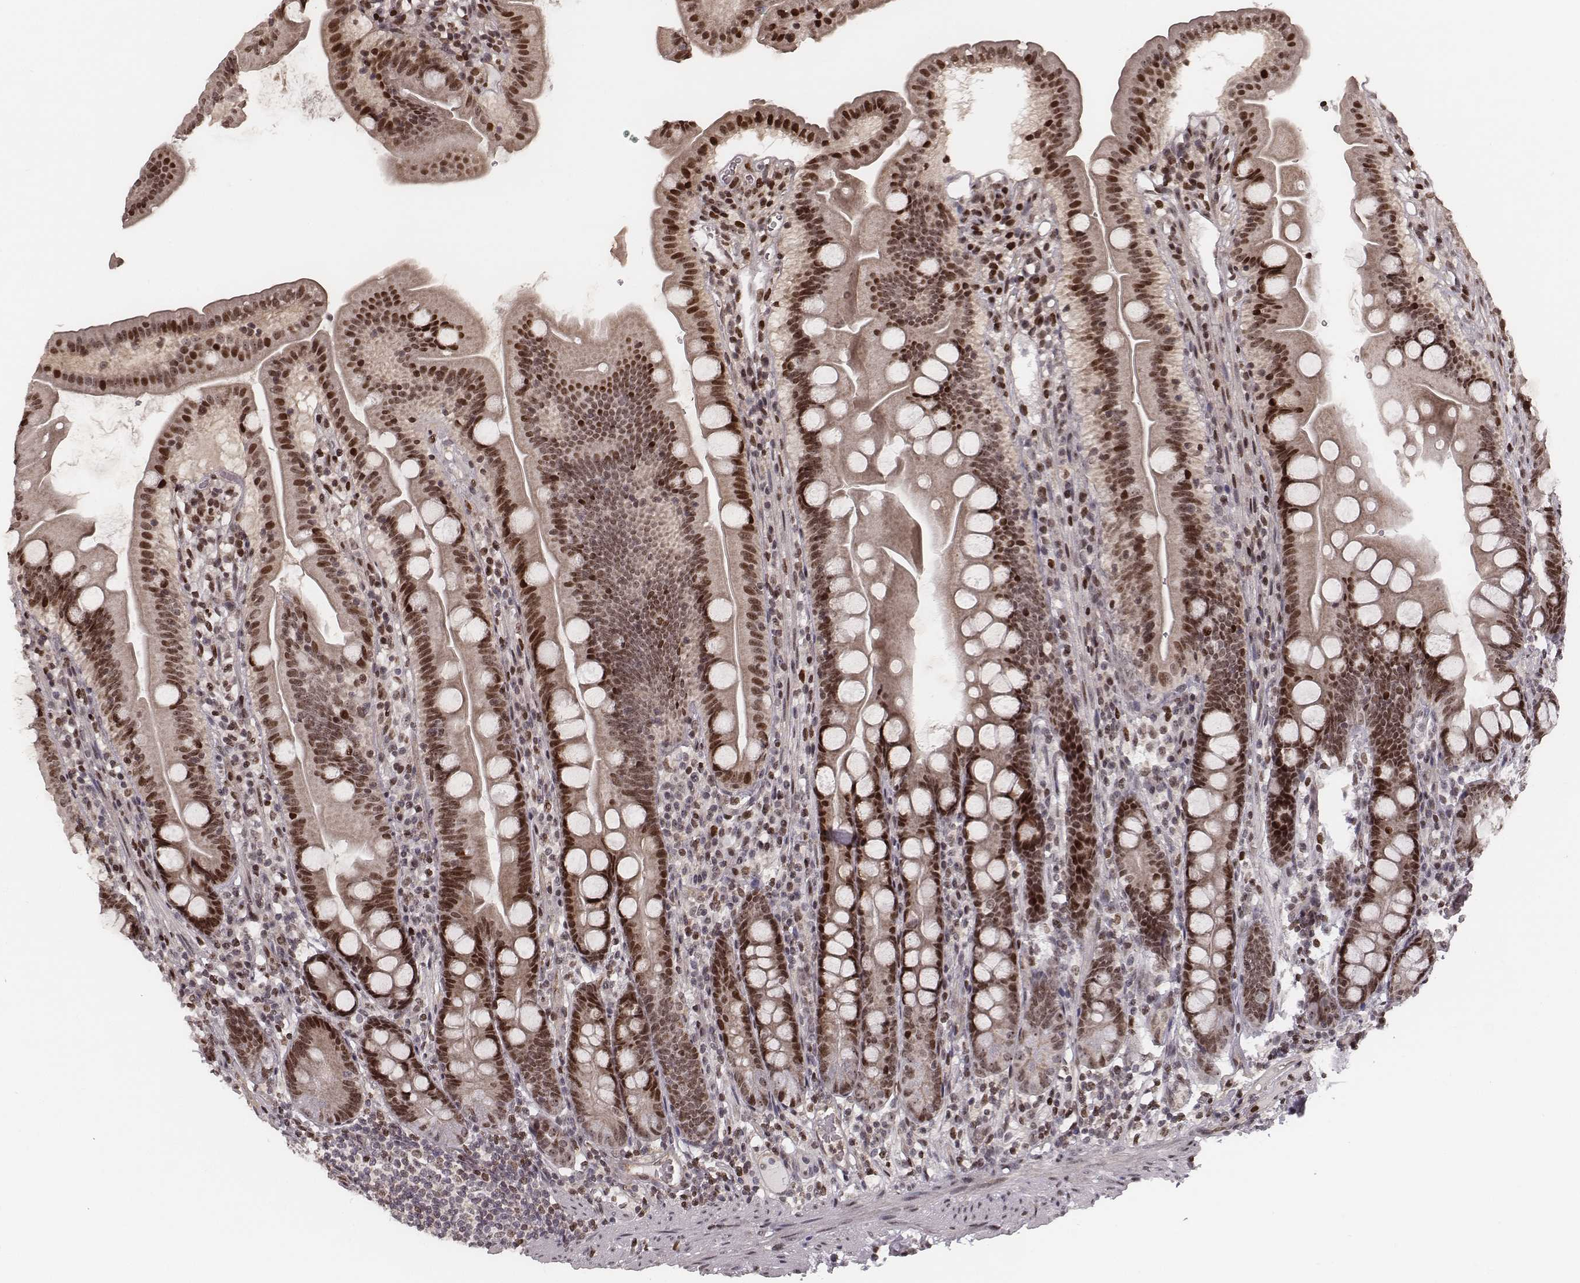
{"staining": {"intensity": "moderate", "quantity": ">75%", "location": "cytoplasmic/membranous,nuclear"}, "tissue": "duodenum", "cell_type": "Glandular cells", "image_type": "normal", "snomed": [{"axis": "morphology", "description": "Normal tissue, NOS"}, {"axis": "topography", "description": "Duodenum"}], "caption": "Protein expression analysis of unremarkable duodenum exhibits moderate cytoplasmic/membranous,nuclear staining in approximately >75% of glandular cells. Nuclei are stained in blue.", "gene": "VRK3", "patient": {"sex": "female", "age": 67}}